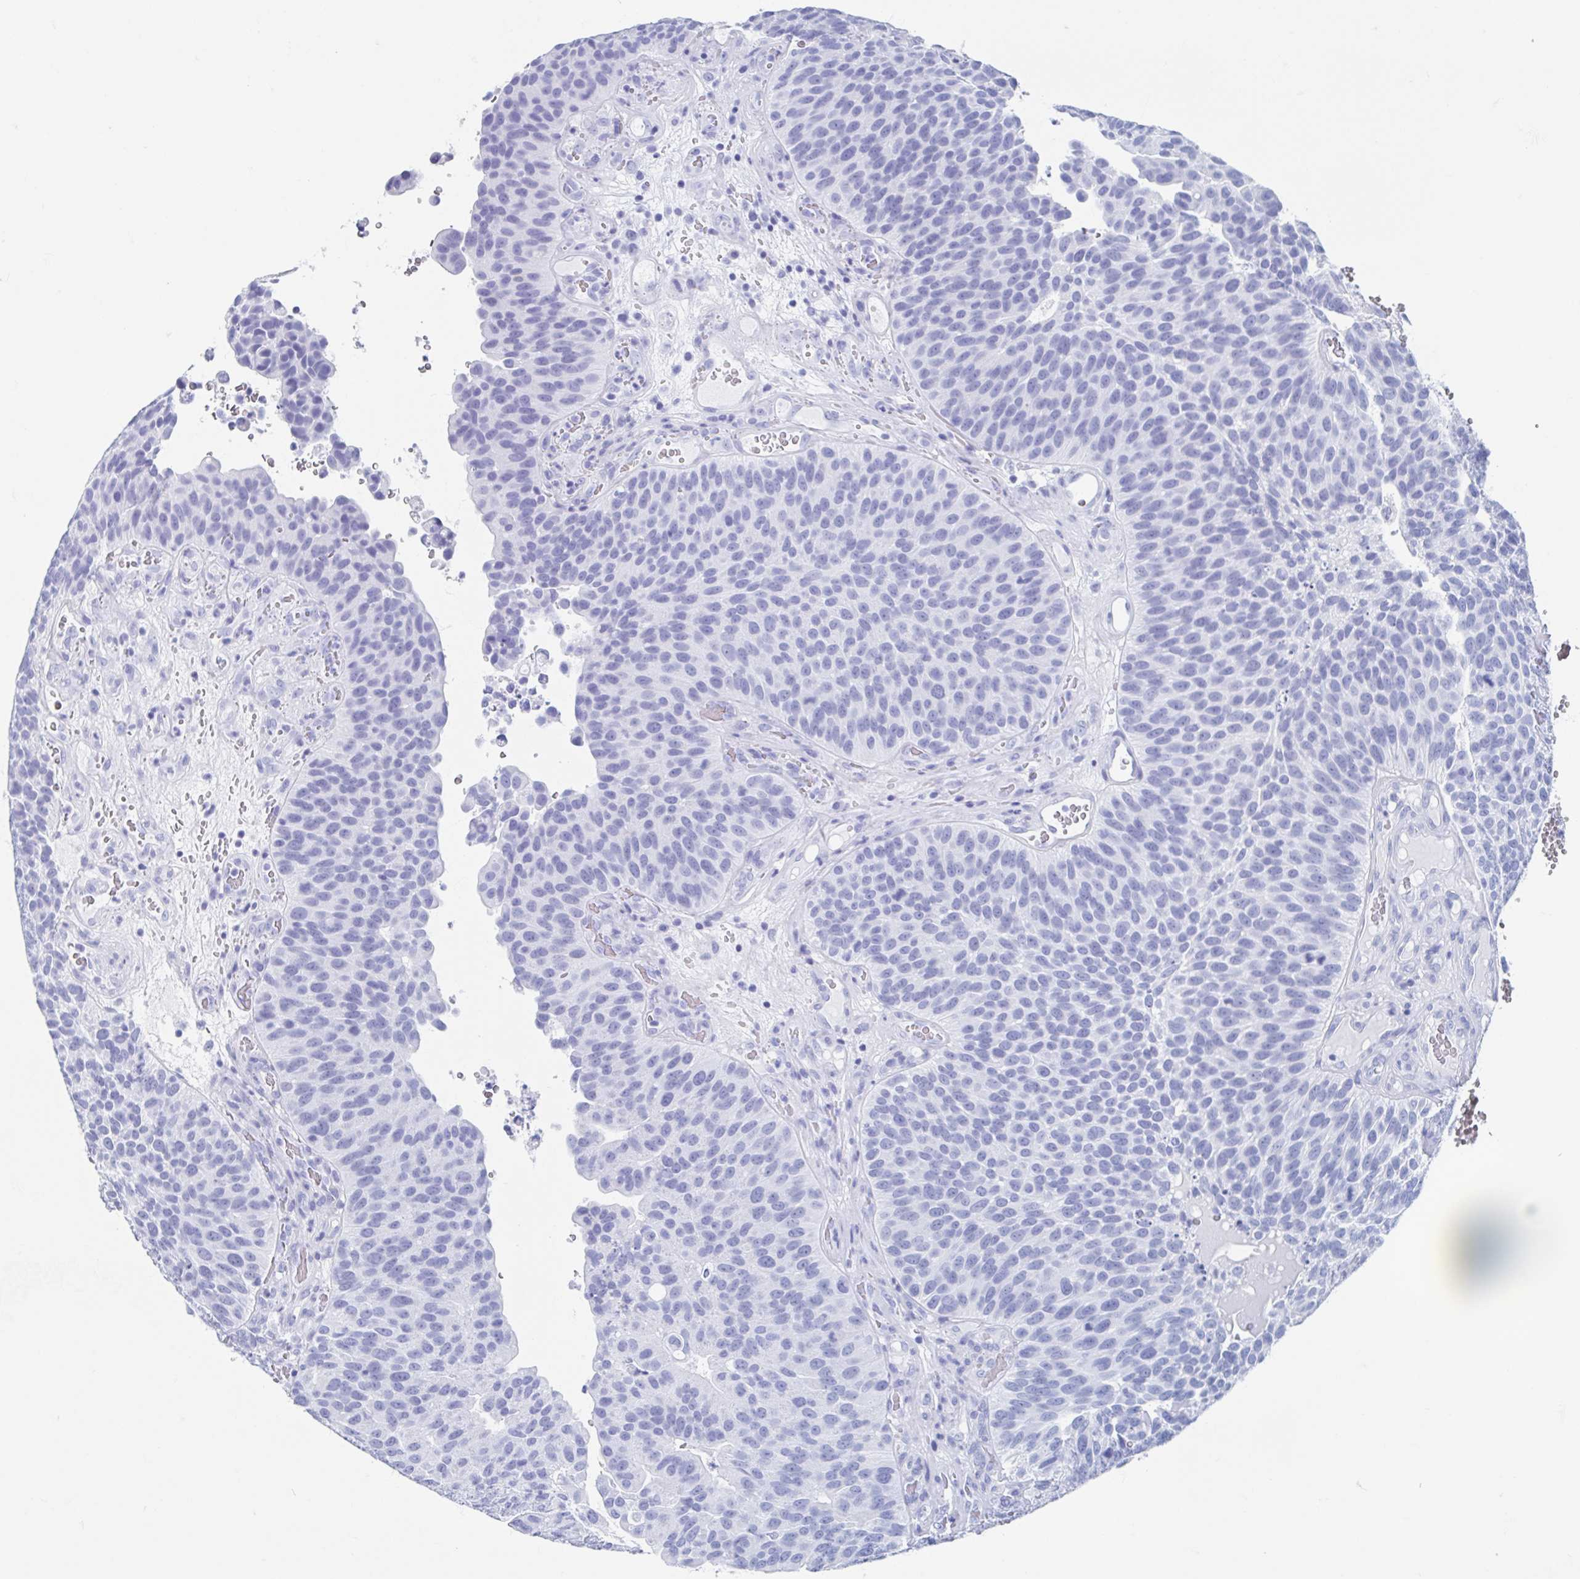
{"staining": {"intensity": "negative", "quantity": "none", "location": "none"}, "tissue": "urothelial cancer", "cell_type": "Tumor cells", "image_type": "cancer", "snomed": [{"axis": "morphology", "description": "Urothelial carcinoma, Low grade"}, {"axis": "topography", "description": "Urinary bladder"}], "caption": "High power microscopy image of an immunohistochemistry (IHC) micrograph of urothelial carcinoma (low-grade), revealing no significant expression in tumor cells.", "gene": "HDGFL1", "patient": {"sex": "male", "age": 76}}